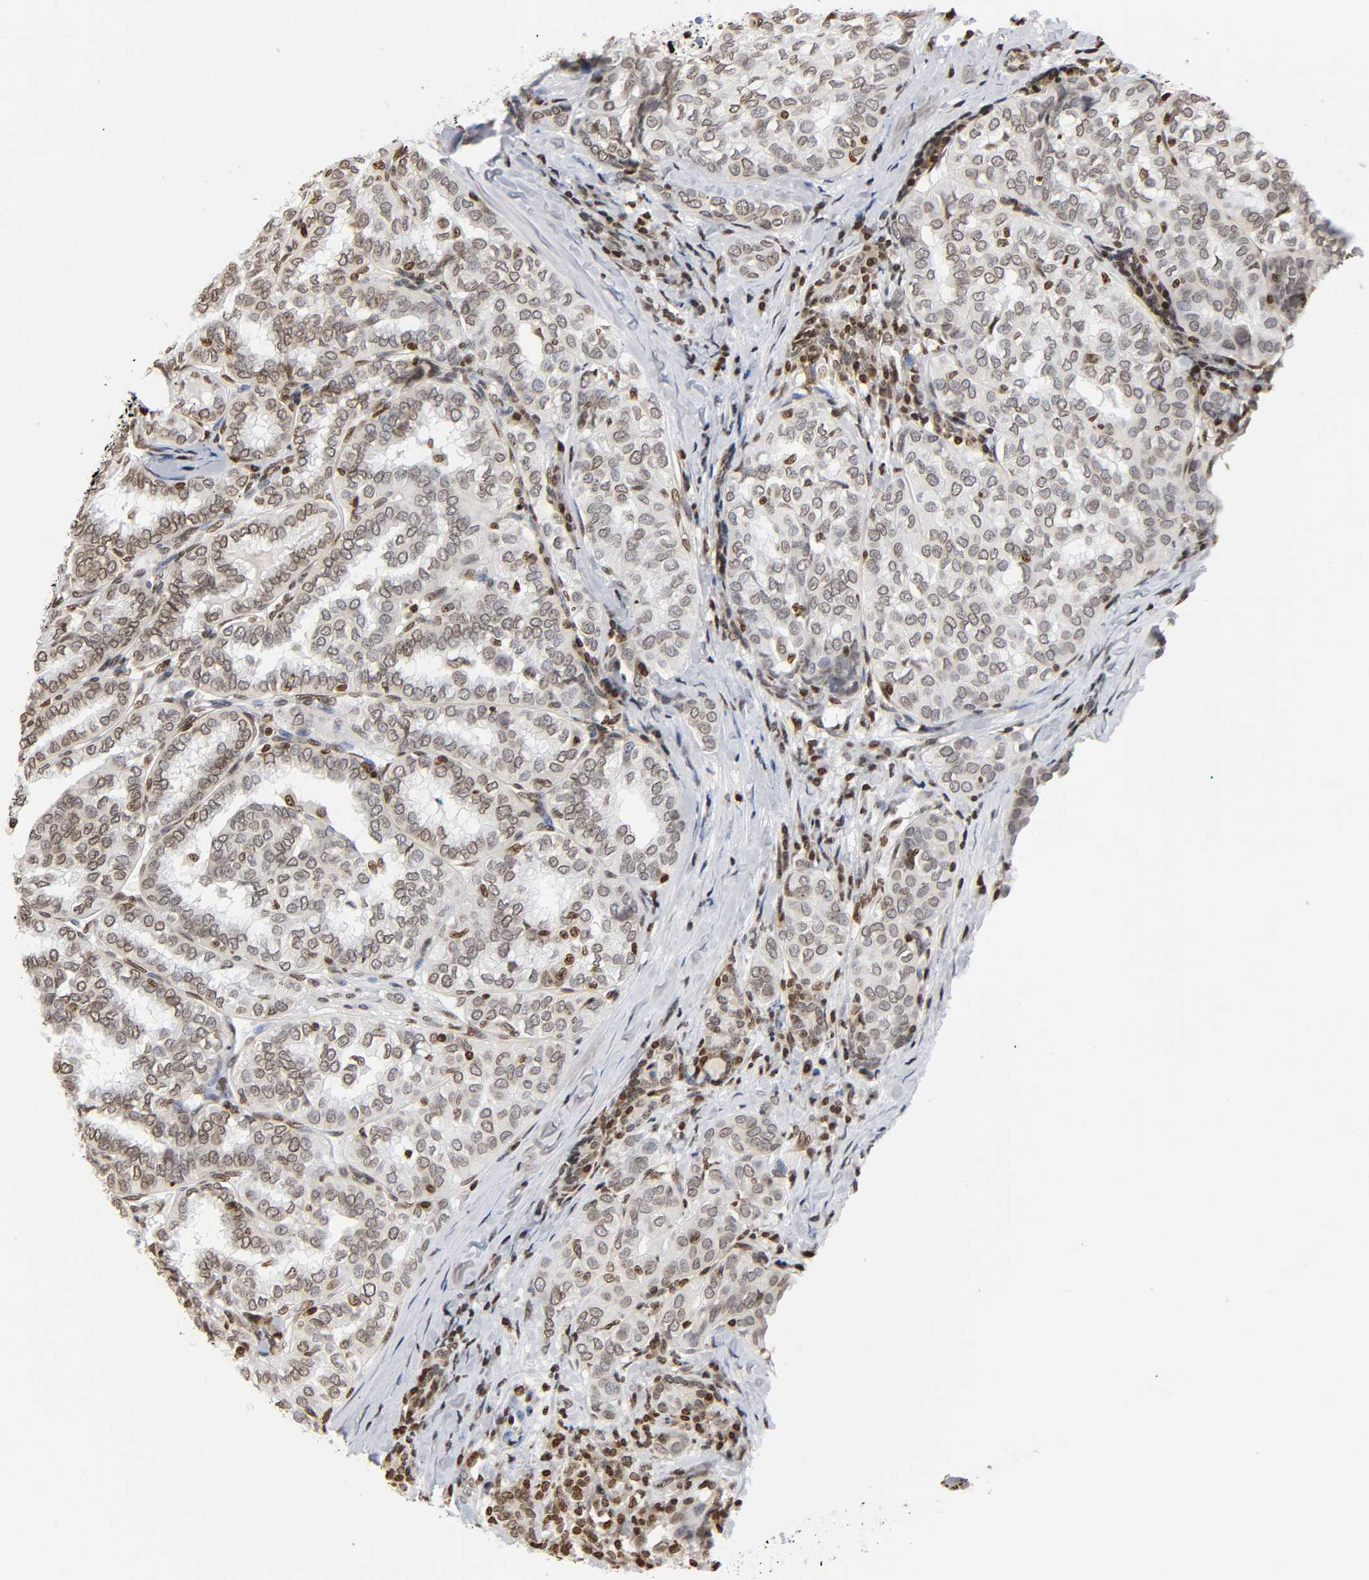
{"staining": {"intensity": "moderate", "quantity": ">75%", "location": "nuclear"}, "tissue": "thyroid cancer", "cell_type": "Tumor cells", "image_type": "cancer", "snomed": [{"axis": "morphology", "description": "Papillary adenocarcinoma, NOS"}, {"axis": "topography", "description": "Thyroid gland"}], "caption": "Moderate nuclear protein expression is present in approximately >75% of tumor cells in thyroid cancer. (IHC, brightfield microscopy, high magnification).", "gene": "HOXA6", "patient": {"sex": "female", "age": 30}}